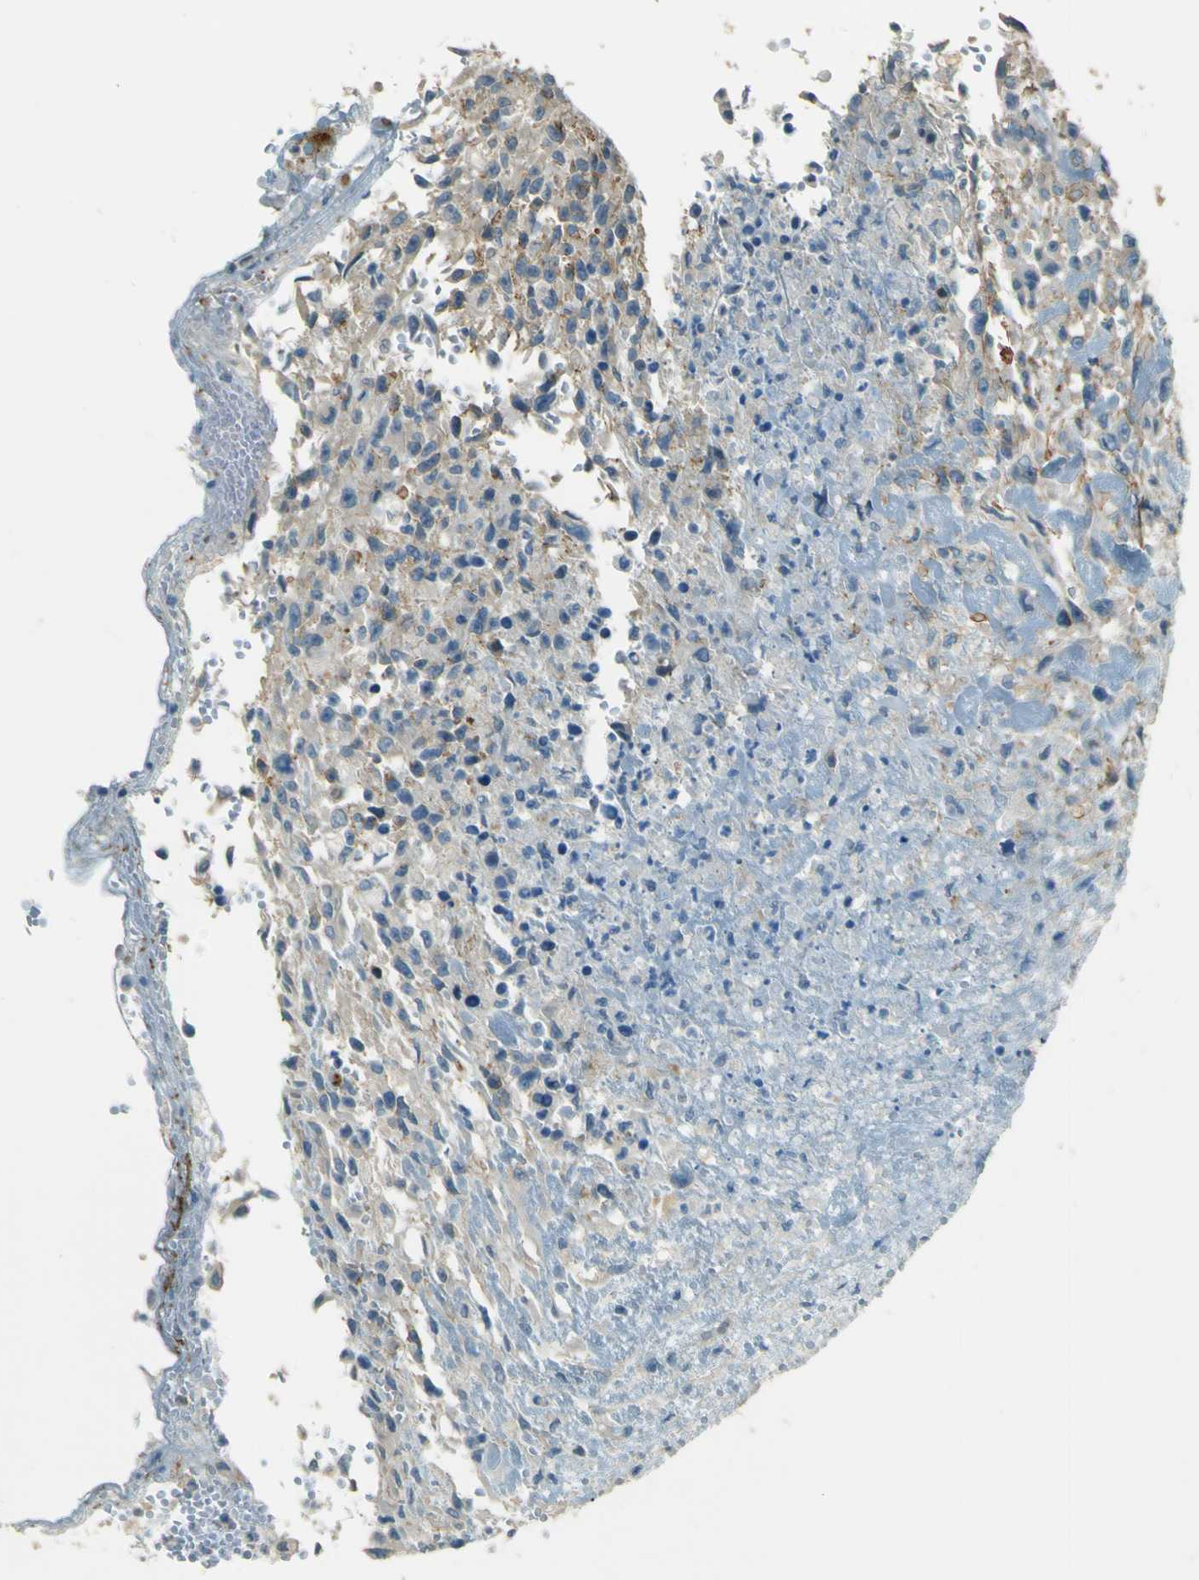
{"staining": {"intensity": "negative", "quantity": "none", "location": "none"}, "tissue": "urothelial cancer", "cell_type": "Tumor cells", "image_type": "cancer", "snomed": [{"axis": "morphology", "description": "Urothelial carcinoma, High grade"}, {"axis": "topography", "description": "Urinary bladder"}], "caption": "Protein analysis of high-grade urothelial carcinoma reveals no significant positivity in tumor cells.", "gene": "NEXN", "patient": {"sex": "male", "age": 66}}